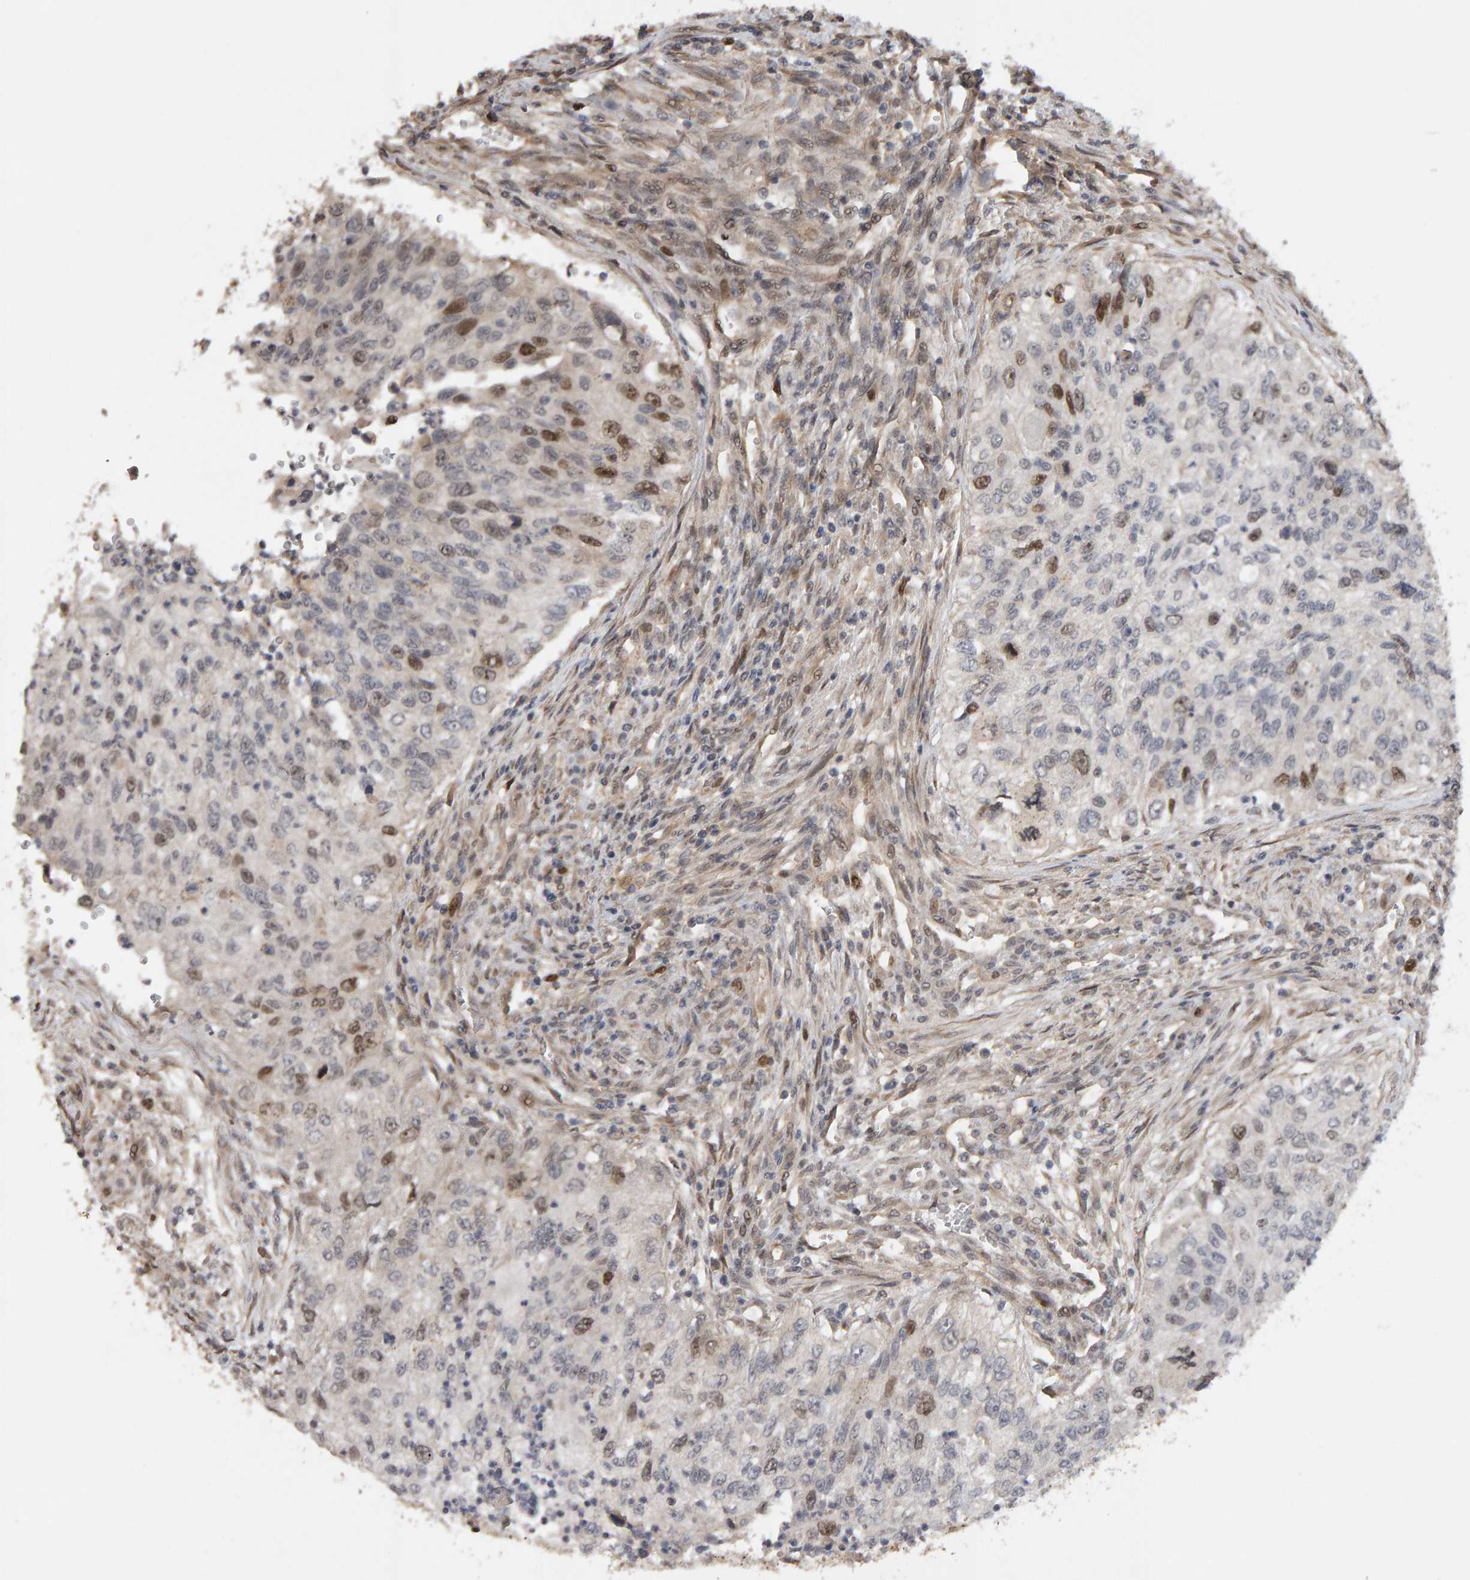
{"staining": {"intensity": "moderate", "quantity": "<25%", "location": "nuclear"}, "tissue": "urothelial cancer", "cell_type": "Tumor cells", "image_type": "cancer", "snomed": [{"axis": "morphology", "description": "Urothelial carcinoma, High grade"}, {"axis": "topography", "description": "Urinary bladder"}], "caption": "This is a micrograph of immunohistochemistry staining of urothelial cancer, which shows moderate expression in the nuclear of tumor cells.", "gene": "CDCA5", "patient": {"sex": "female", "age": 60}}